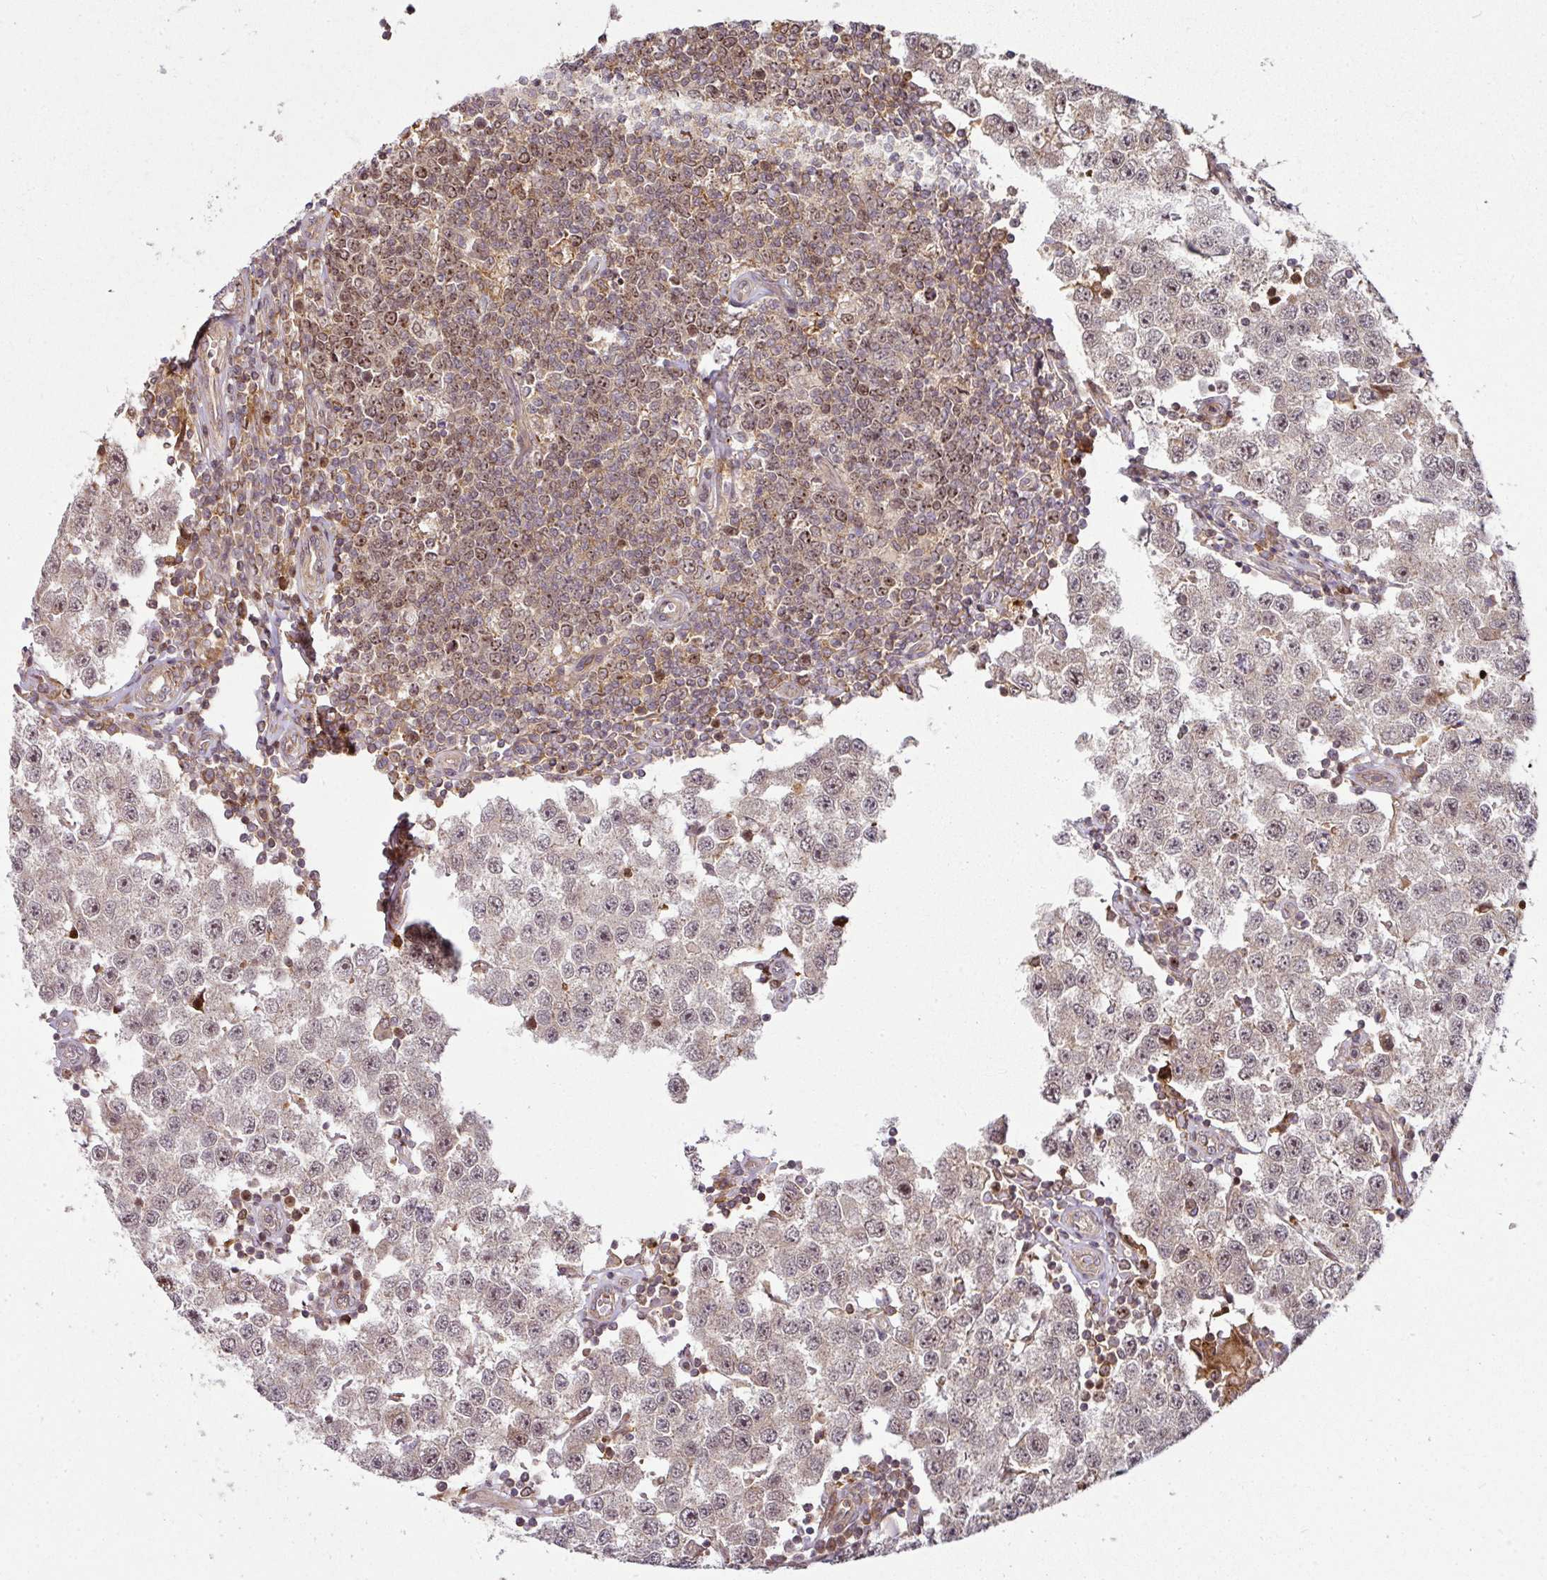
{"staining": {"intensity": "weak", "quantity": "<25%", "location": "nuclear"}, "tissue": "testis cancer", "cell_type": "Tumor cells", "image_type": "cancer", "snomed": [{"axis": "morphology", "description": "Seminoma, NOS"}, {"axis": "topography", "description": "Testis"}], "caption": "This is an immunohistochemistry photomicrograph of human seminoma (testis). There is no expression in tumor cells.", "gene": "ATAT1", "patient": {"sex": "male", "age": 34}}